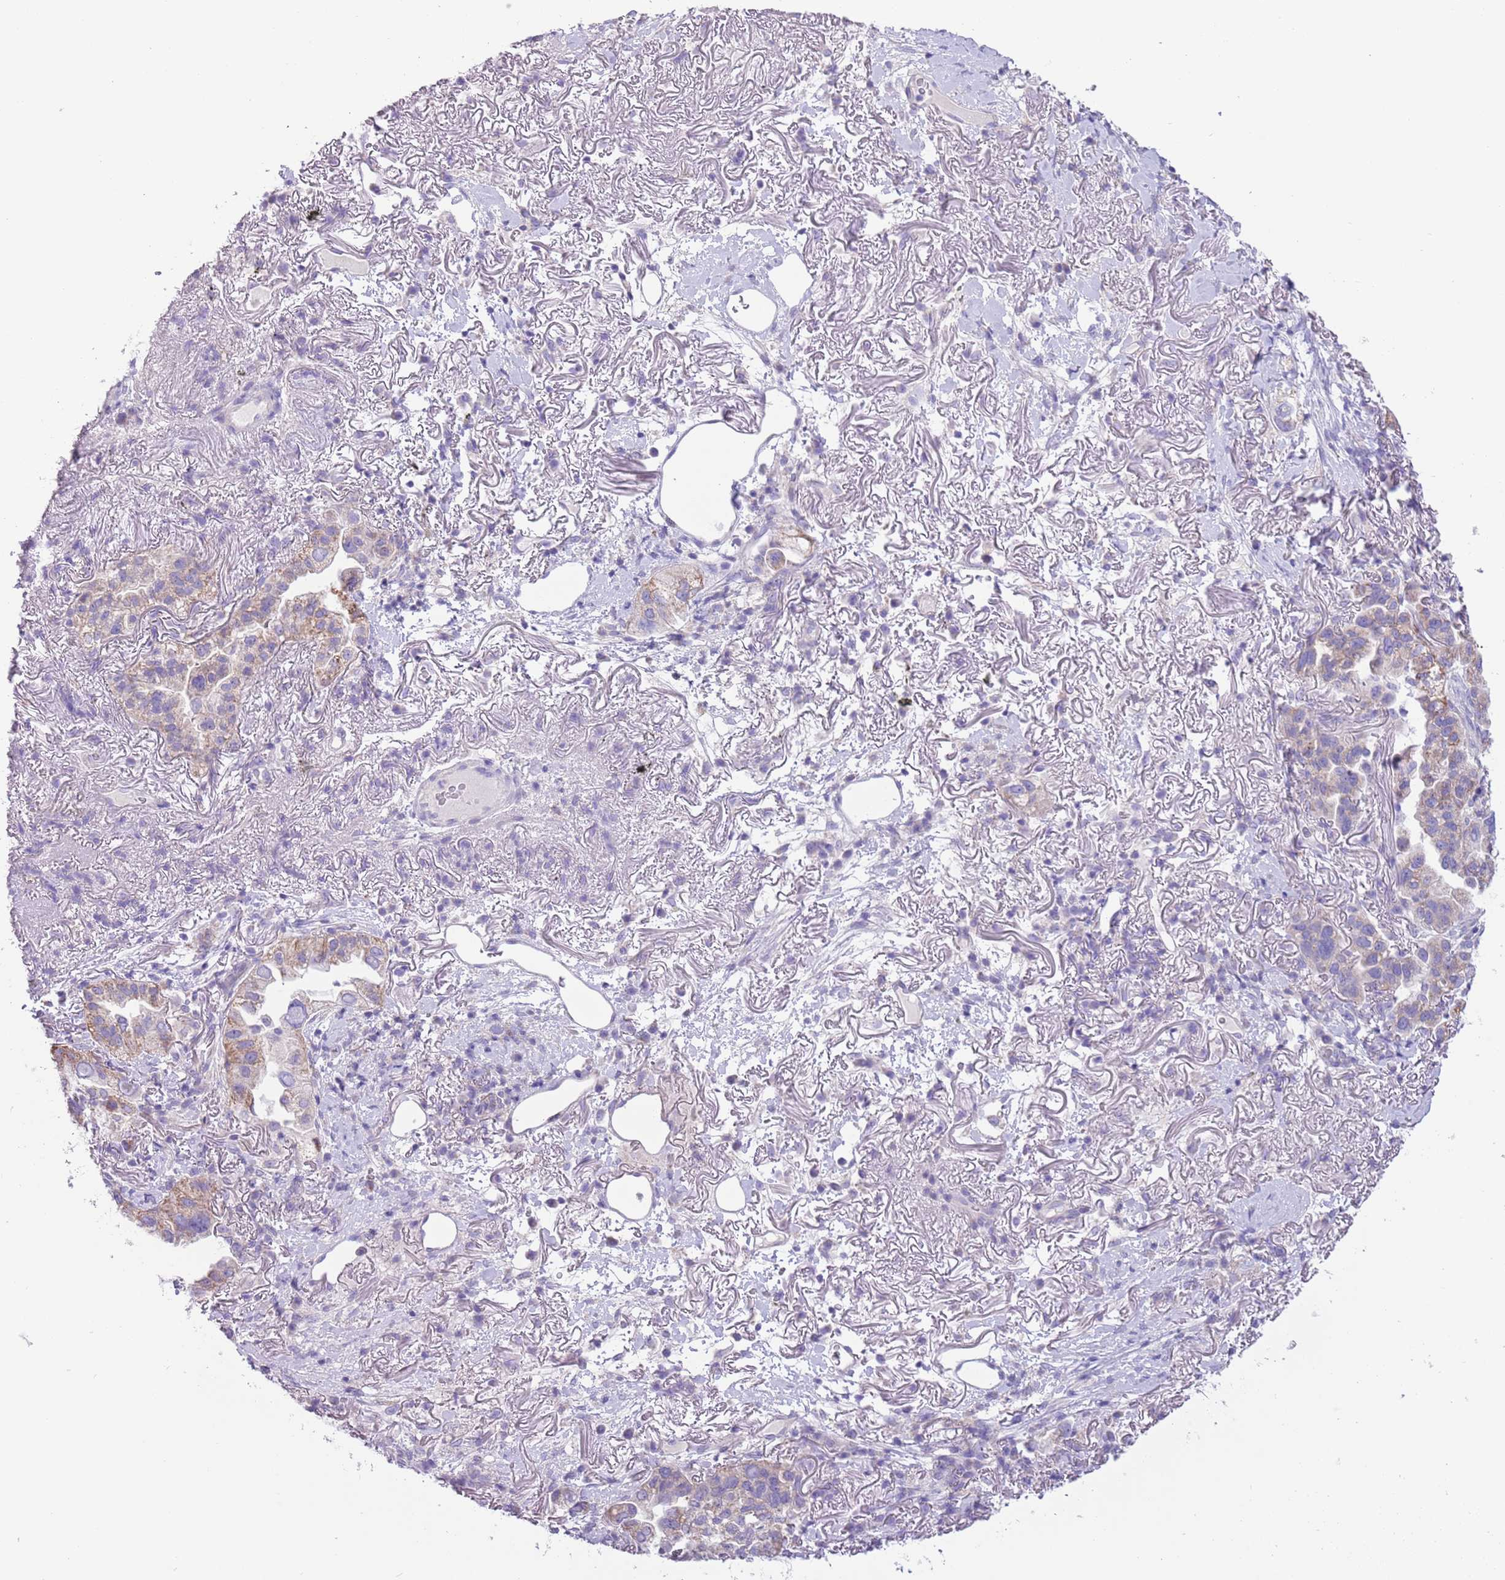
{"staining": {"intensity": "weak", "quantity": "<25%", "location": "cytoplasmic/membranous"}, "tissue": "lung cancer", "cell_type": "Tumor cells", "image_type": "cancer", "snomed": [{"axis": "morphology", "description": "Adenocarcinoma, NOS"}, {"axis": "topography", "description": "Lung"}], "caption": "IHC photomicrograph of human lung cancer stained for a protein (brown), which reveals no positivity in tumor cells. (DAB immunohistochemistry visualized using brightfield microscopy, high magnification).", "gene": "ZNF697", "patient": {"sex": "female", "age": 69}}